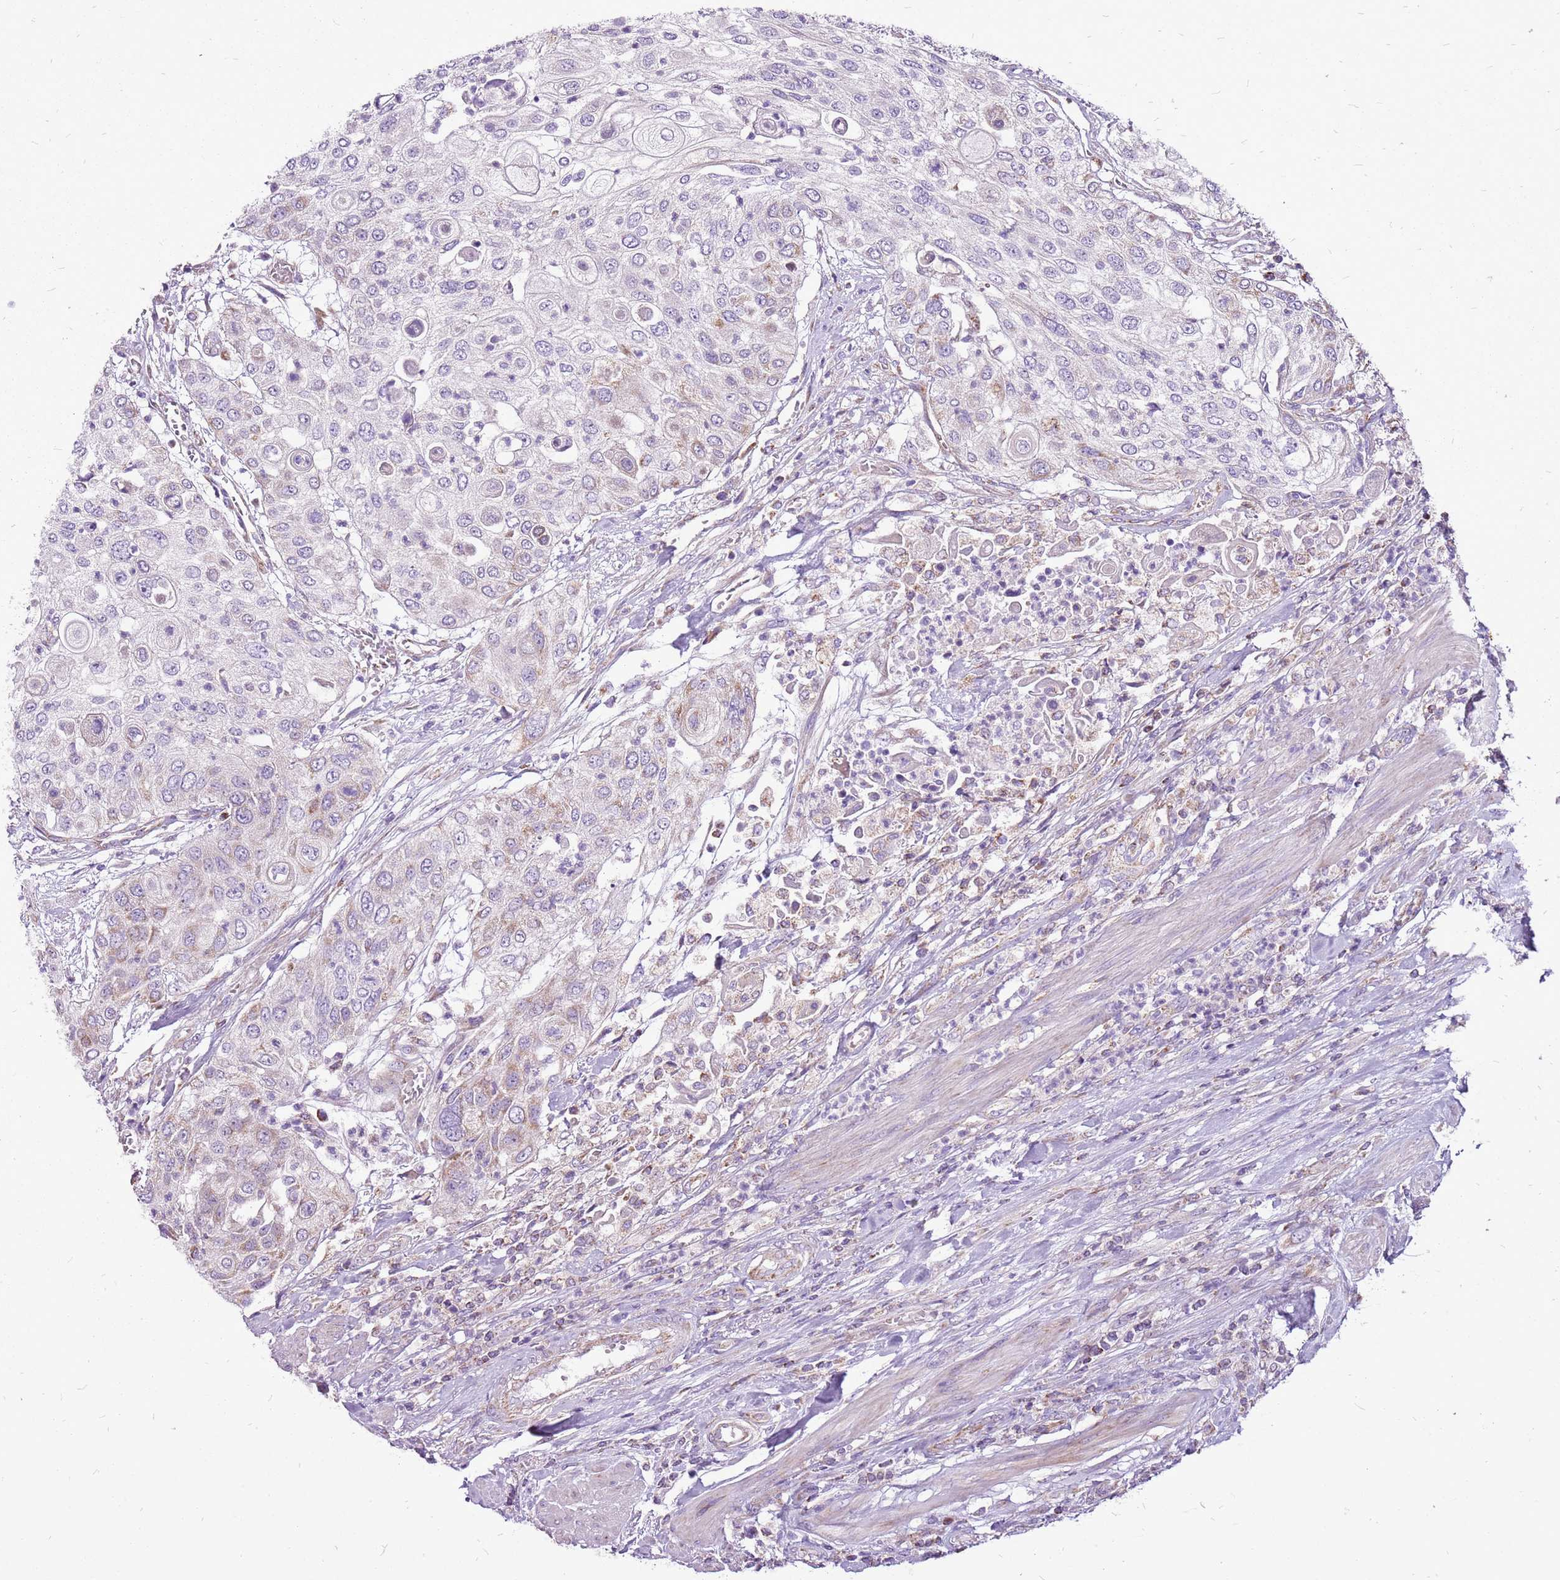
{"staining": {"intensity": "weak", "quantity": "<25%", "location": "cytoplasmic/membranous"}, "tissue": "urothelial cancer", "cell_type": "Tumor cells", "image_type": "cancer", "snomed": [{"axis": "morphology", "description": "Urothelial carcinoma, High grade"}, {"axis": "topography", "description": "Urinary bladder"}], "caption": "Urothelial carcinoma (high-grade) stained for a protein using IHC displays no staining tumor cells.", "gene": "GCDH", "patient": {"sex": "female", "age": 79}}